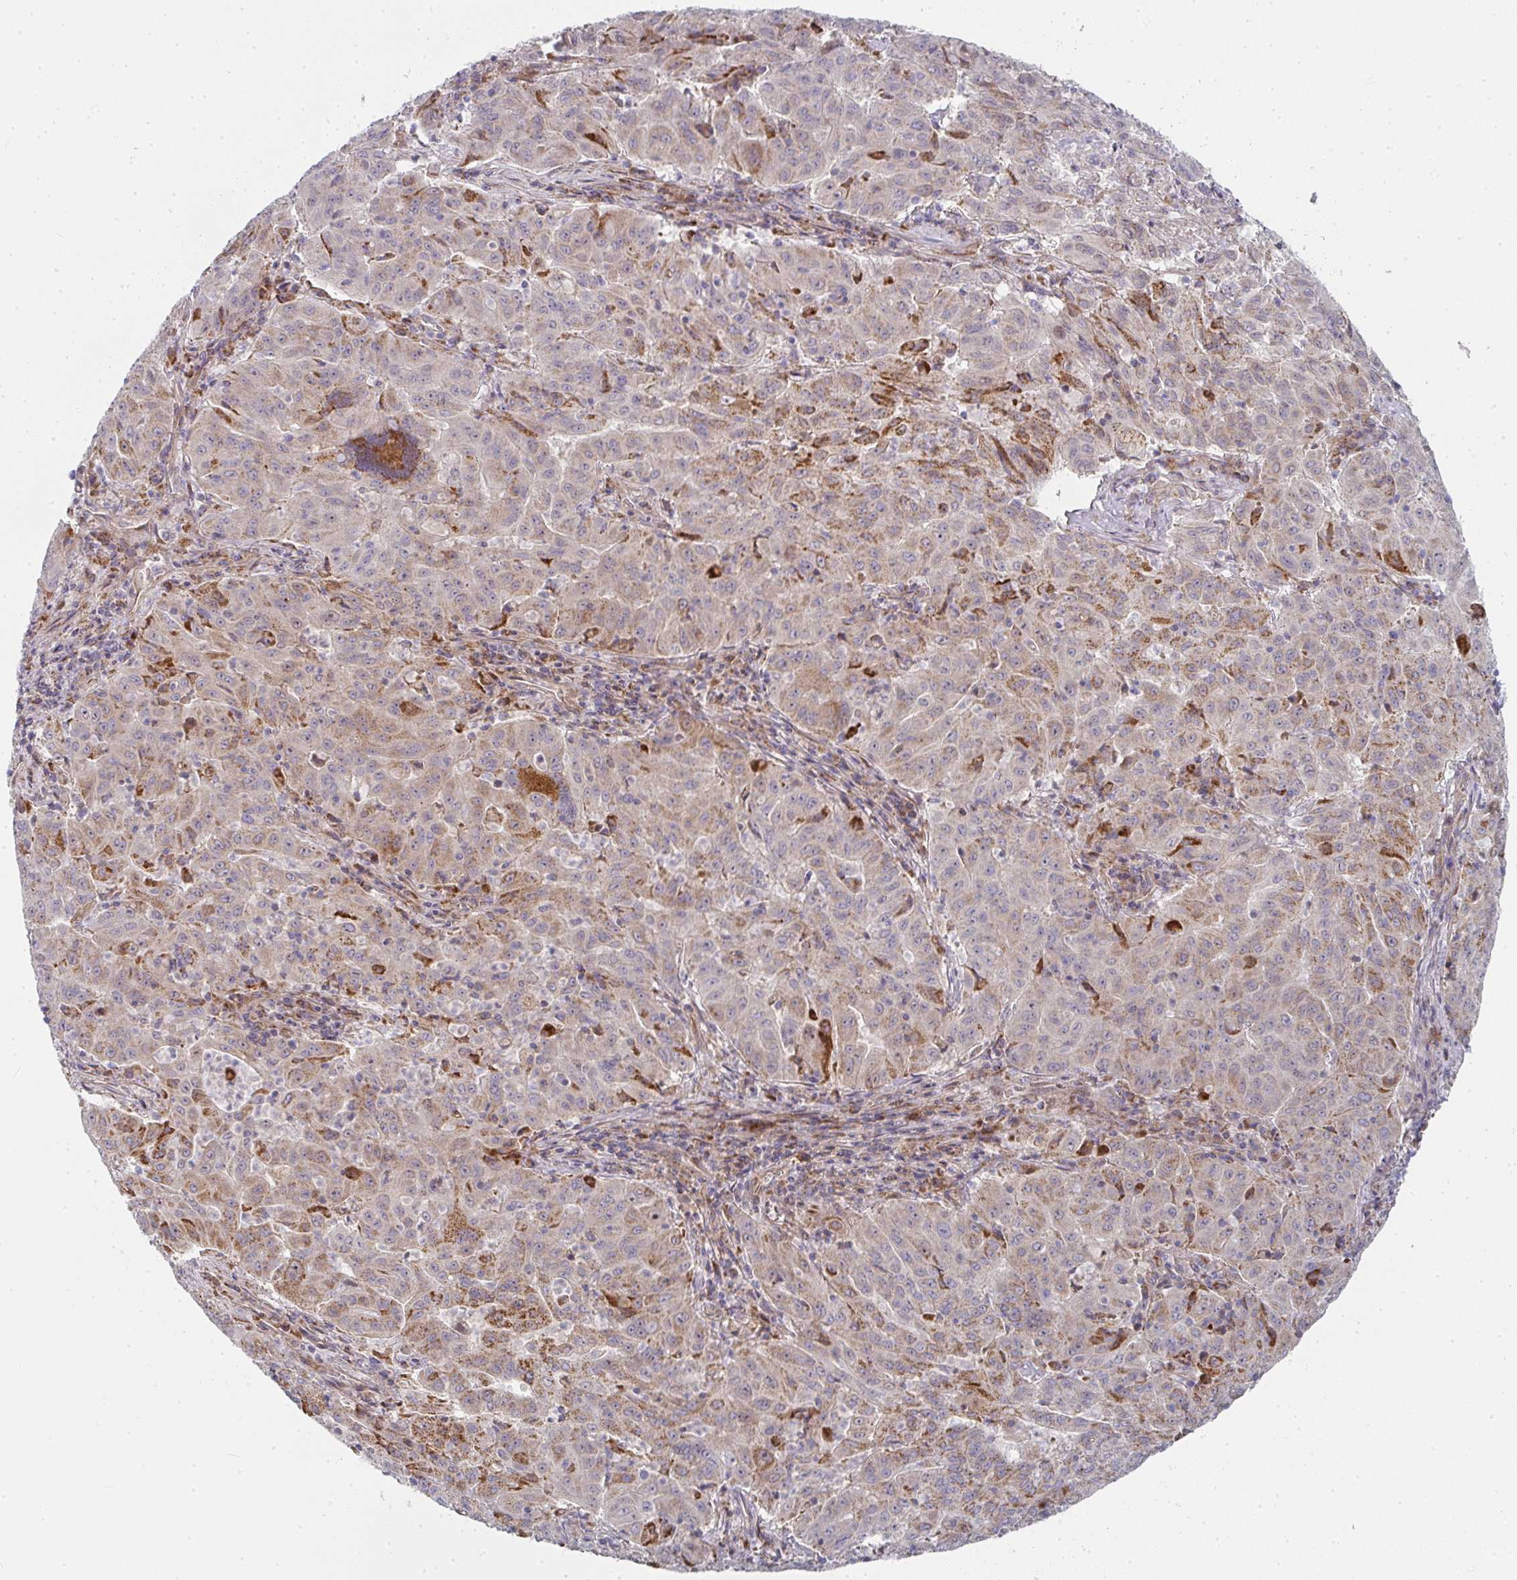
{"staining": {"intensity": "moderate", "quantity": ">75%", "location": "cytoplasmic/membranous"}, "tissue": "pancreatic cancer", "cell_type": "Tumor cells", "image_type": "cancer", "snomed": [{"axis": "morphology", "description": "Adenocarcinoma, NOS"}, {"axis": "topography", "description": "Pancreas"}], "caption": "Adenocarcinoma (pancreatic) was stained to show a protein in brown. There is medium levels of moderate cytoplasmic/membranous positivity in about >75% of tumor cells. Using DAB (3,3'-diaminobenzidine) (brown) and hematoxylin (blue) stains, captured at high magnification using brightfield microscopy.", "gene": "RHEBL1", "patient": {"sex": "male", "age": 63}}